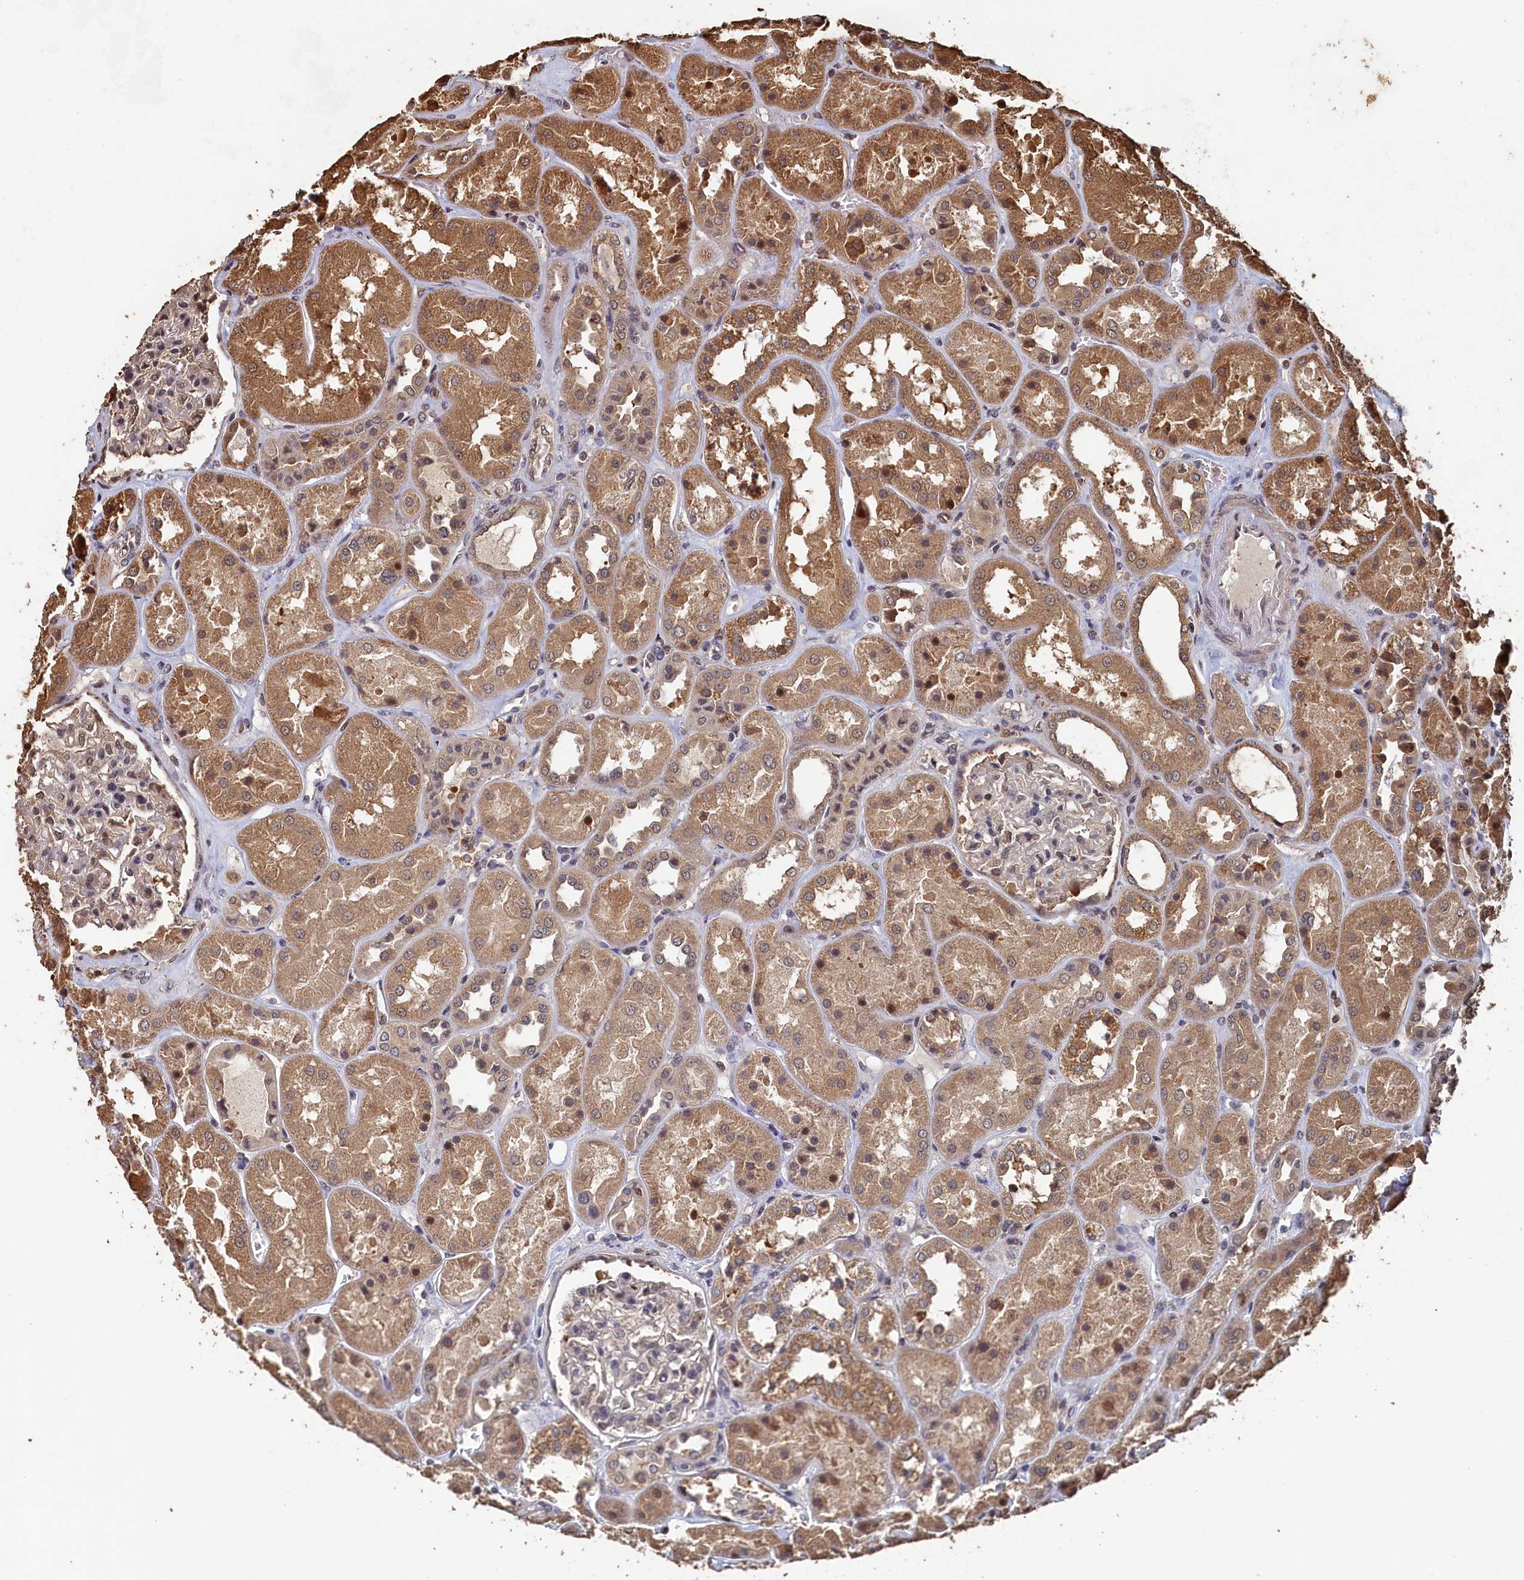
{"staining": {"intensity": "weak", "quantity": "<25%", "location": "cytoplasmic/membranous"}, "tissue": "kidney", "cell_type": "Cells in glomeruli", "image_type": "normal", "snomed": [{"axis": "morphology", "description": "Normal tissue, NOS"}, {"axis": "topography", "description": "Kidney"}], "caption": "Kidney stained for a protein using immunohistochemistry (IHC) displays no expression cells in glomeruli.", "gene": "PIGN", "patient": {"sex": "male", "age": 70}}